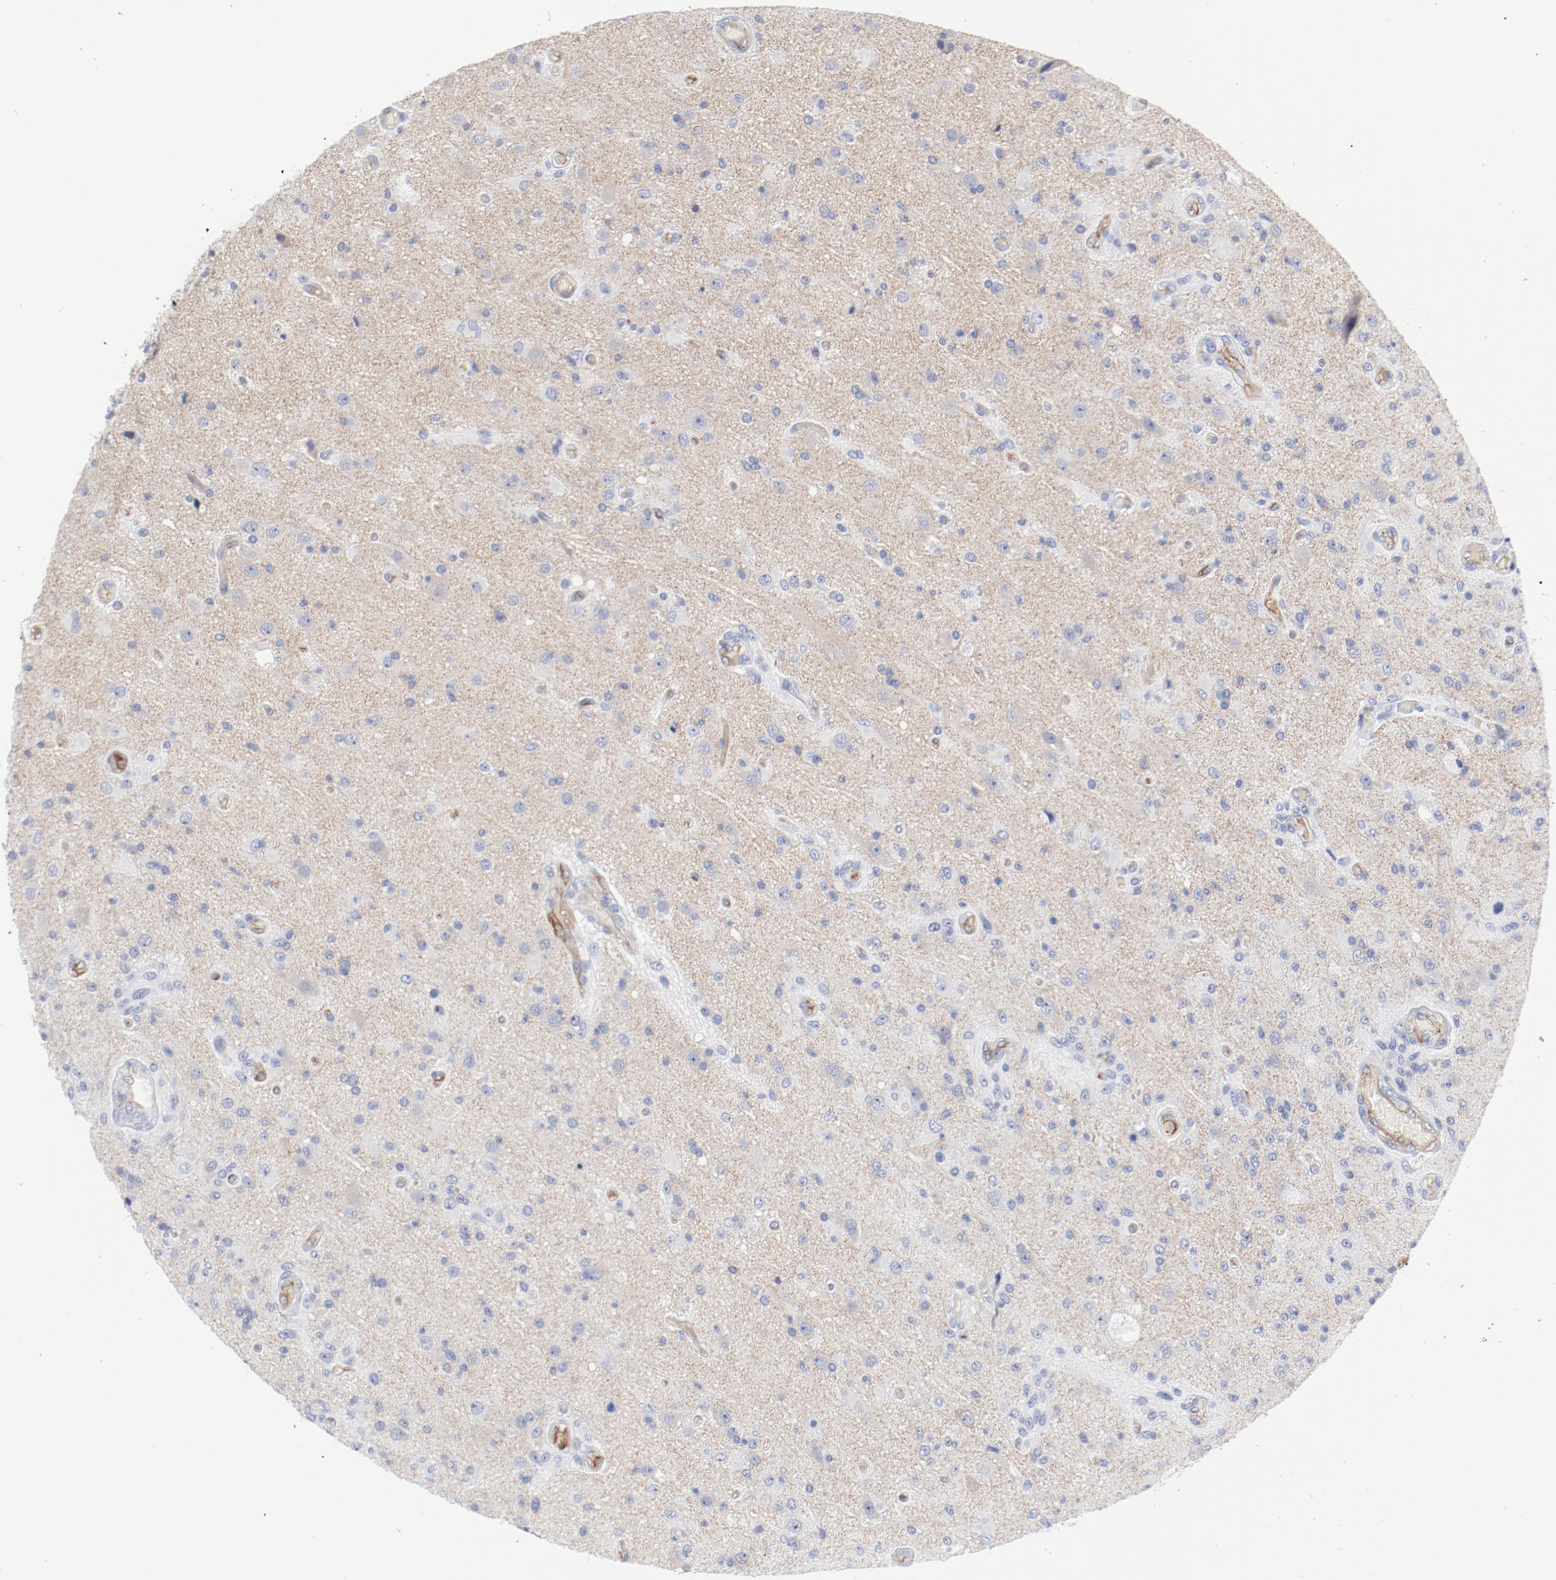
{"staining": {"intensity": "negative", "quantity": "none", "location": "none"}, "tissue": "glioma", "cell_type": "Tumor cells", "image_type": "cancer", "snomed": [{"axis": "morphology", "description": "Normal tissue, NOS"}, {"axis": "morphology", "description": "Glioma, malignant, High grade"}, {"axis": "topography", "description": "Cerebral cortex"}], "caption": "Immunohistochemistry of human glioma demonstrates no staining in tumor cells.", "gene": "SHANK3", "patient": {"sex": "male", "age": 77}}